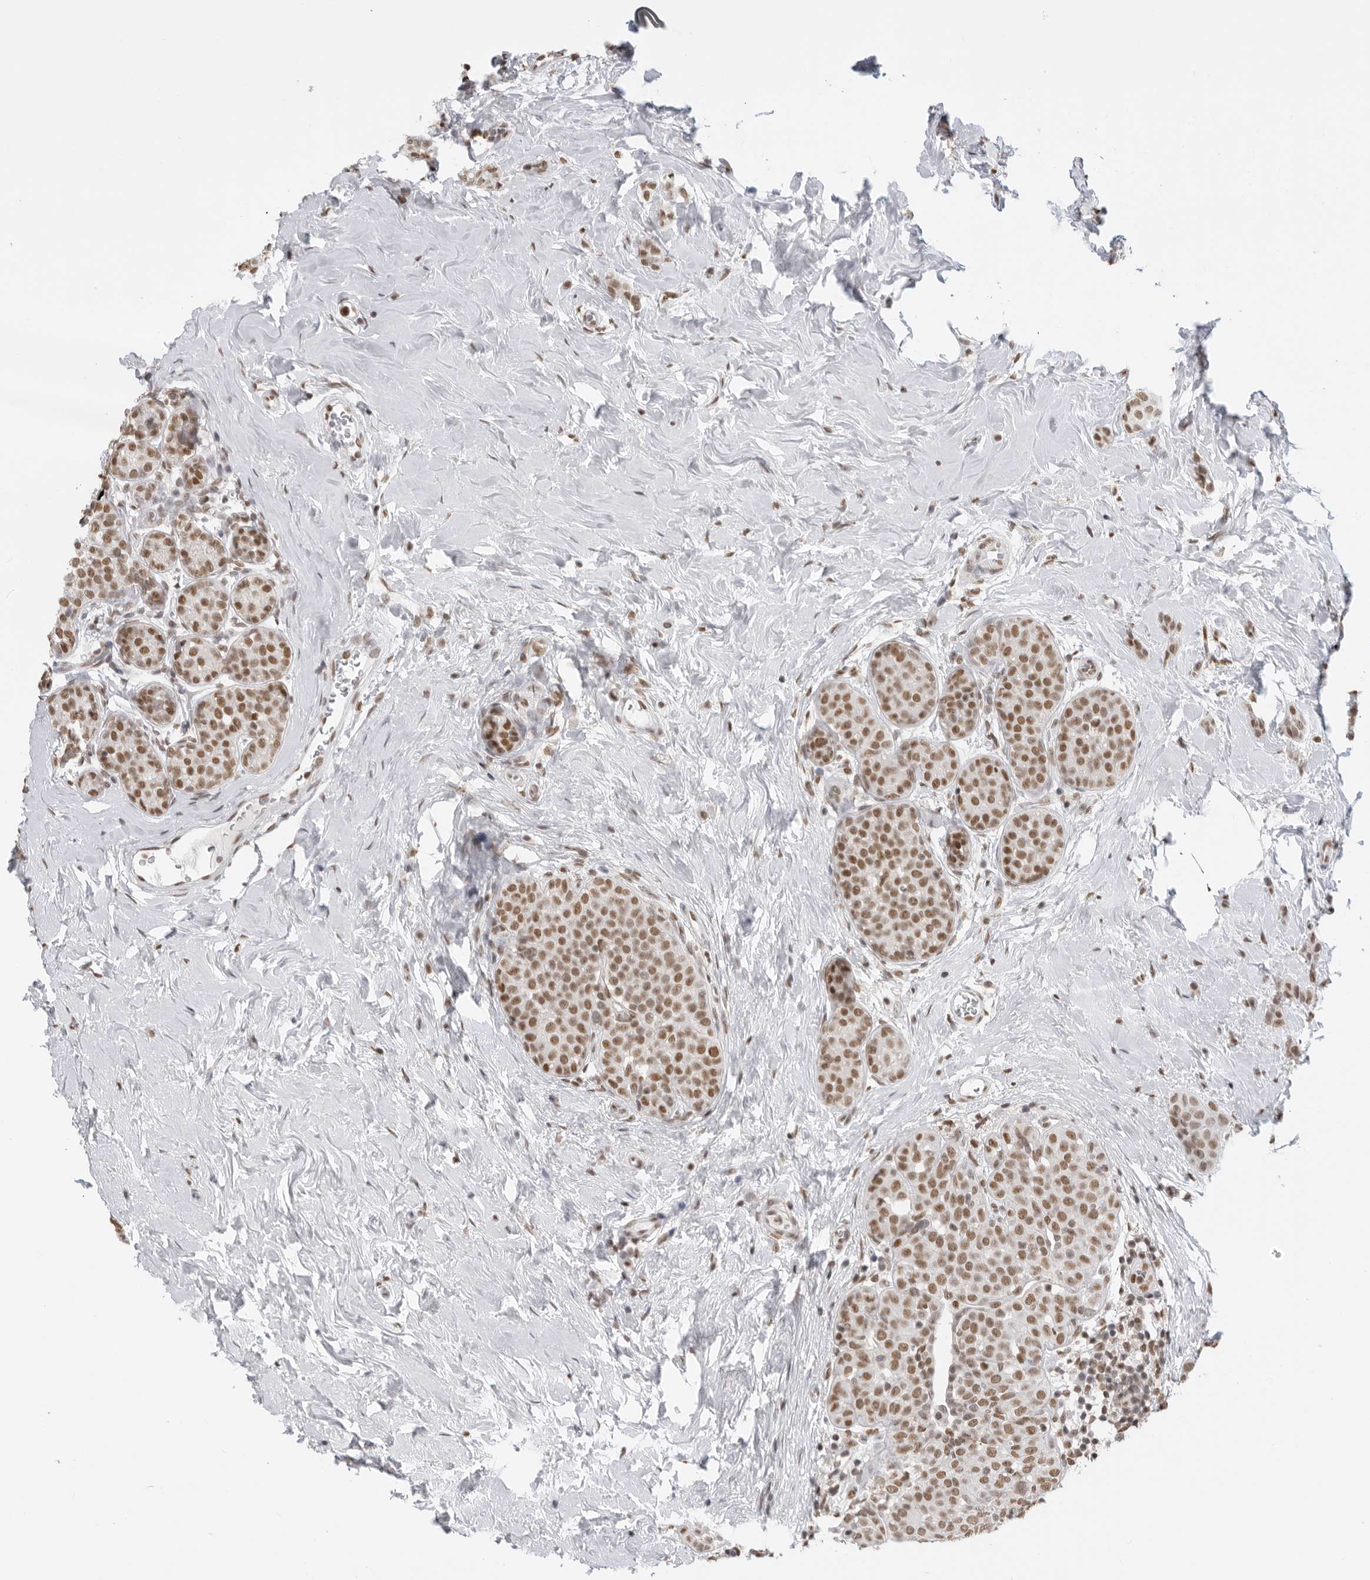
{"staining": {"intensity": "moderate", "quantity": ">75%", "location": "nuclear"}, "tissue": "breast cancer", "cell_type": "Tumor cells", "image_type": "cancer", "snomed": [{"axis": "morphology", "description": "Lobular carcinoma, in situ"}, {"axis": "morphology", "description": "Lobular carcinoma"}, {"axis": "topography", "description": "Breast"}], "caption": "Immunohistochemical staining of breast lobular carcinoma in situ shows moderate nuclear protein staining in about >75% of tumor cells. Nuclei are stained in blue.", "gene": "RPA2", "patient": {"sex": "female", "age": 41}}